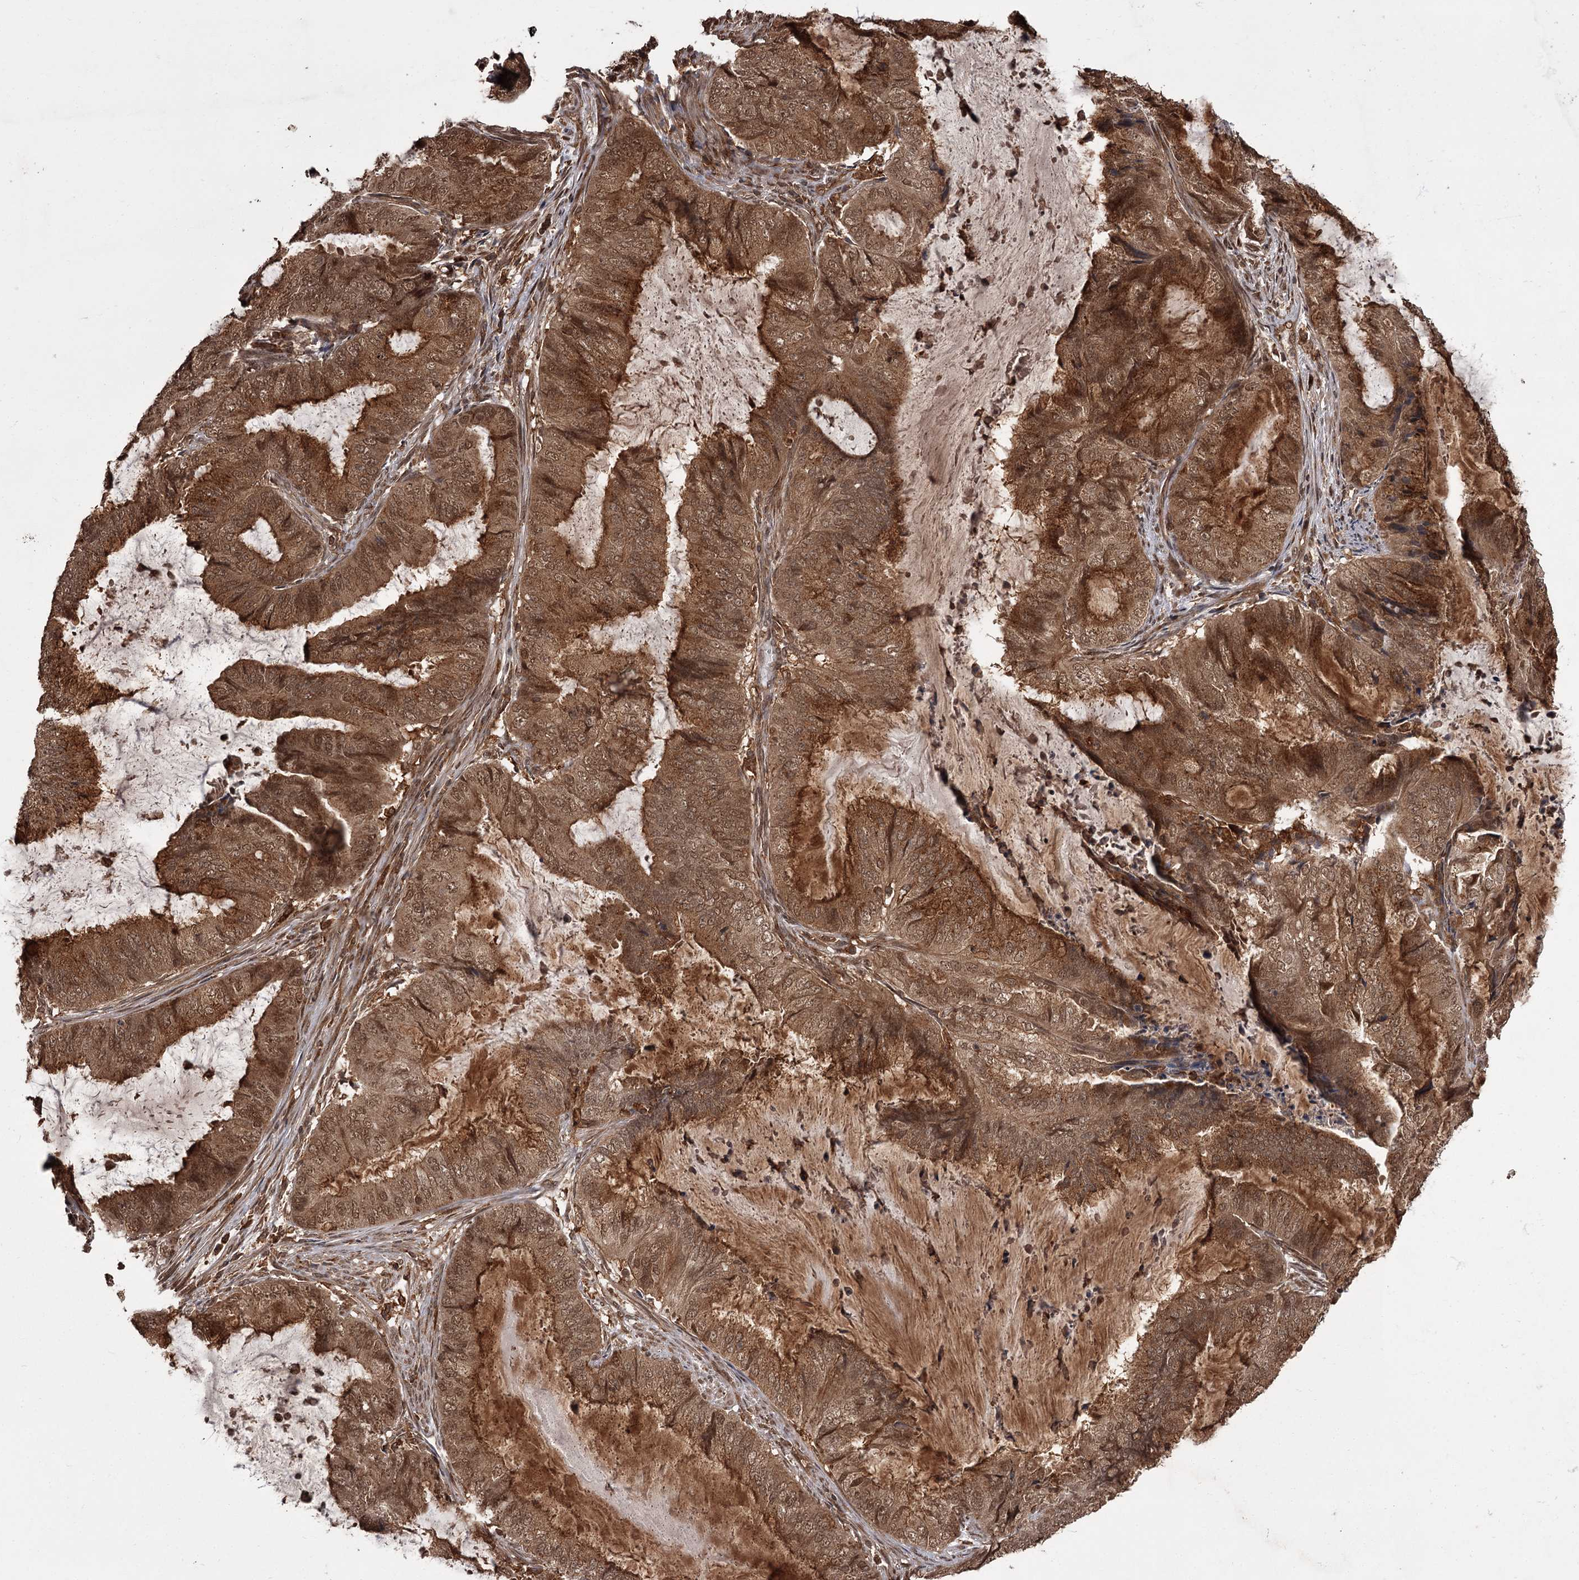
{"staining": {"intensity": "moderate", "quantity": ">75%", "location": "cytoplasmic/membranous,nuclear"}, "tissue": "endometrial cancer", "cell_type": "Tumor cells", "image_type": "cancer", "snomed": [{"axis": "morphology", "description": "Adenocarcinoma, NOS"}, {"axis": "topography", "description": "Endometrium"}], "caption": "IHC of endometrial adenocarcinoma displays medium levels of moderate cytoplasmic/membranous and nuclear staining in about >75% of tumor cells.", "gene": "TBC1D23", "patient": {"sex": "female", "age": 81}}